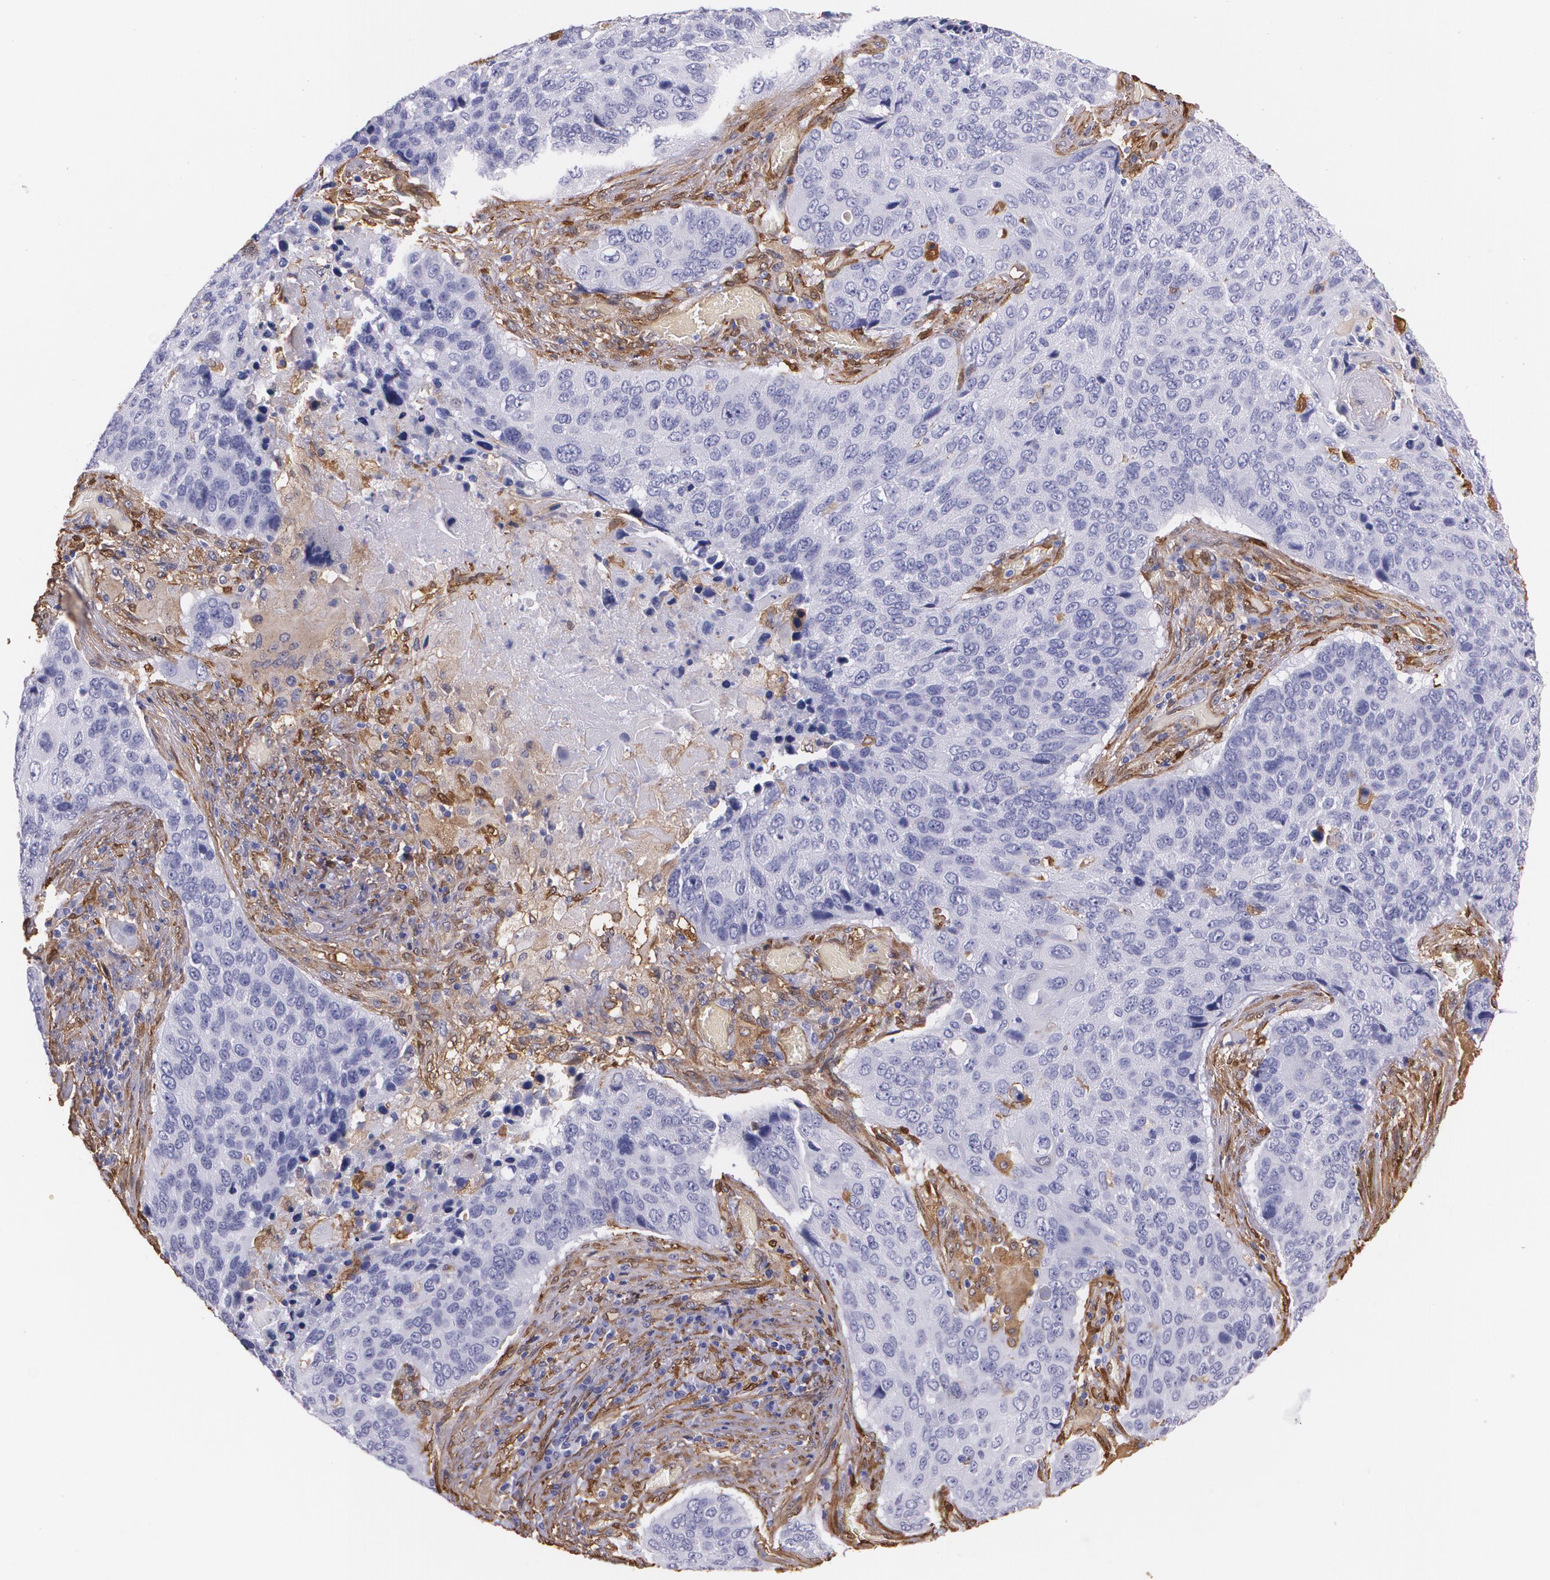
{"staining": {"intensity": "negative", "quantity": "none", "location": "none"}, "tissue": "lung cancer", "cell_type": "Tumor cells", "image_type": "cancer", "snomed": [{"axis": "morphology", "description": "Squamous cell carcinoma, NOS"}, {"axis": "topography", "description": "Lung"}], "caption": "Micrograph shows no significant protein staining in tumor cells of squamous cell carcinoma (lung).", "gene": "MMP2", "patient": {"sex": "male", "age": 68}}